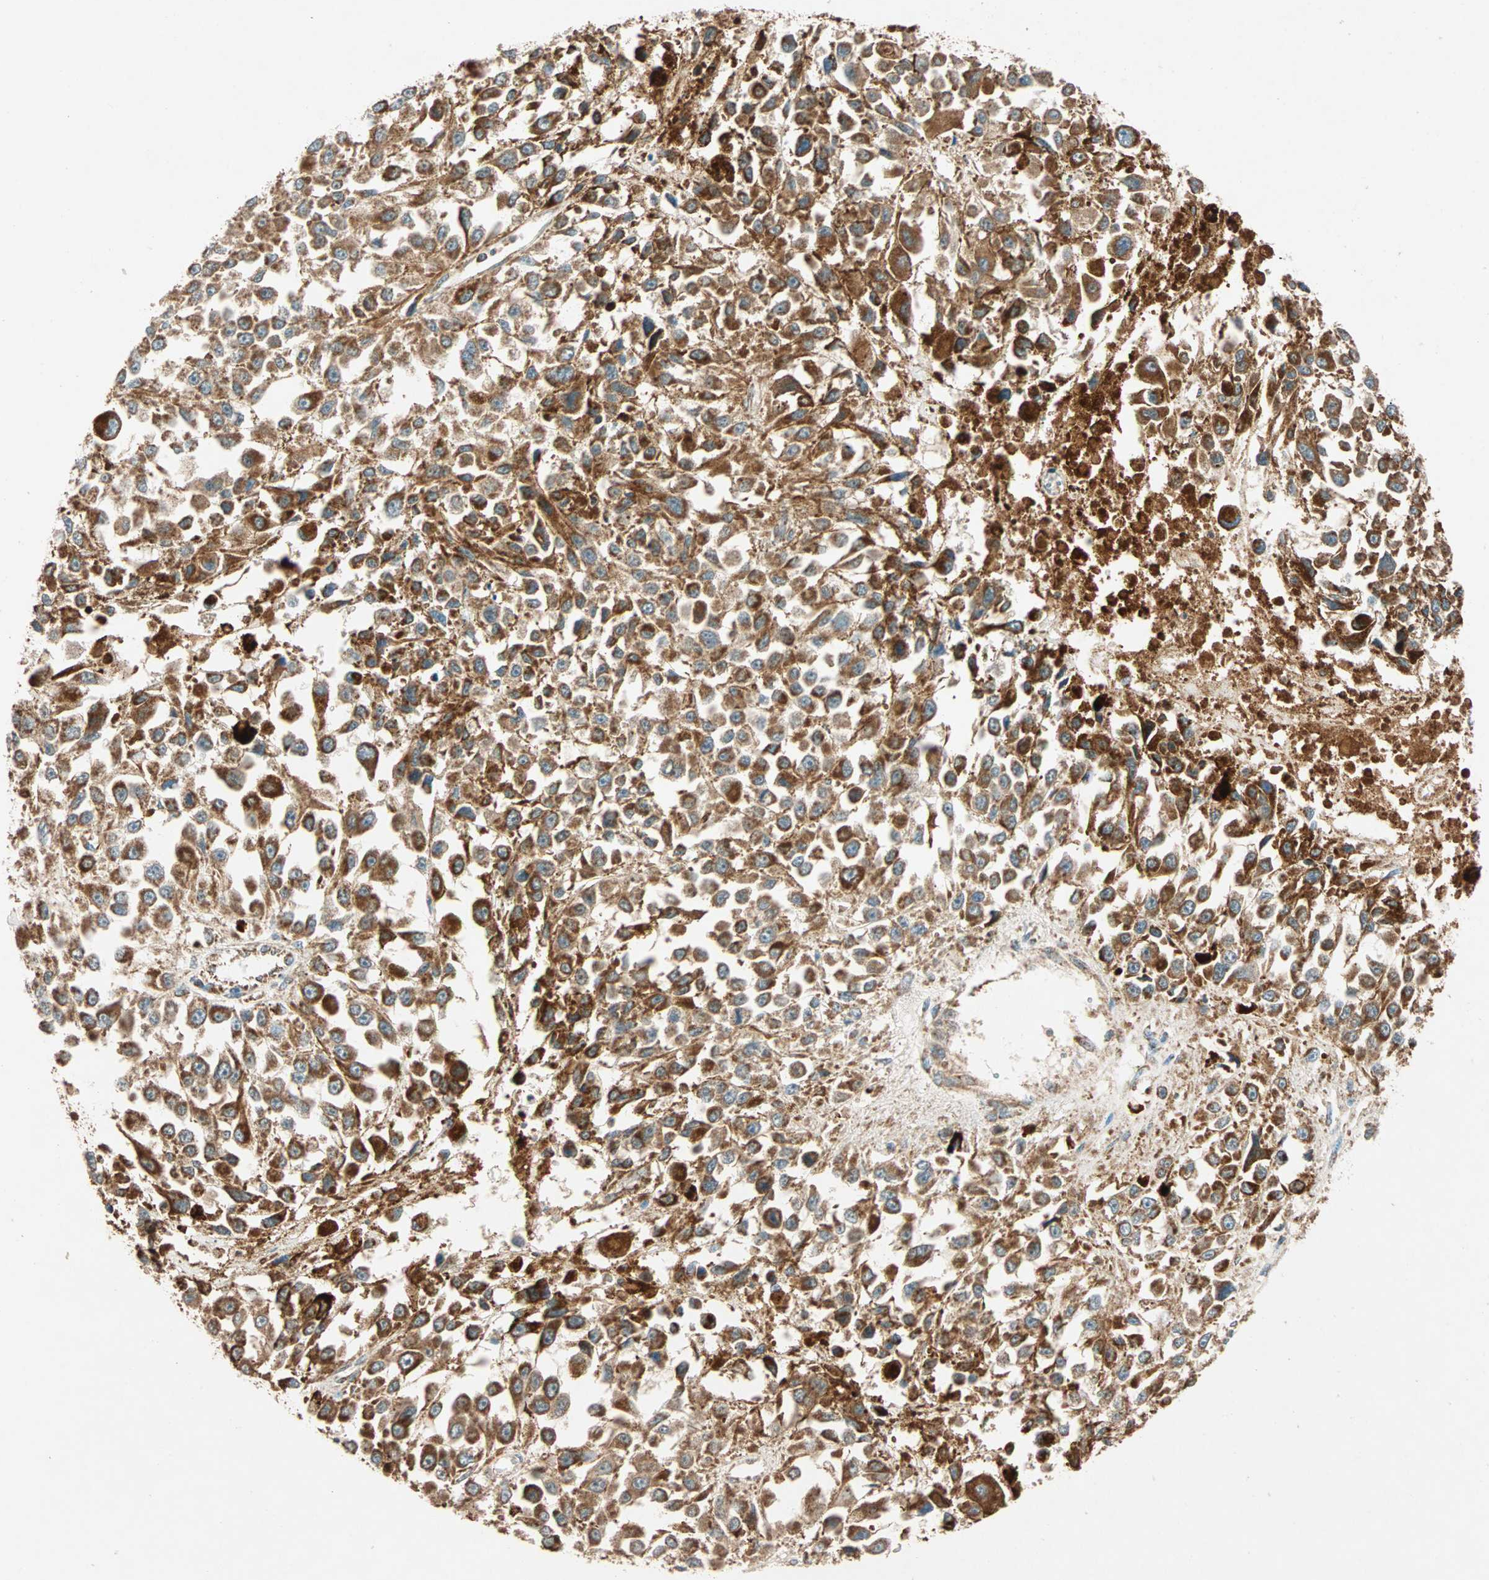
{"staining": {"intensity": "strong", "quantity": ">75%", "location": "cytoplasmic/membranous"}, "tissue": "melanoma", "cell_type": "Tumor cells", "image_type": "cancer", "snomed": [{"axis": "morphology", "description": "Malignant melanoma, Metastatic site"}, {"axis": "topography", "description": "Lymph node"}], "caption": "Strong cytoplasmic/membranous staining is identified in about >75% of tumor cells in malignant melanoma (metastatic site). The staining was performed using DAB, with brown indicating positive protein expression. Nuclei are stained blue with hematoxylin.", "gene": "MAPK1", "patient": {"sex": "male", "age": 59}}